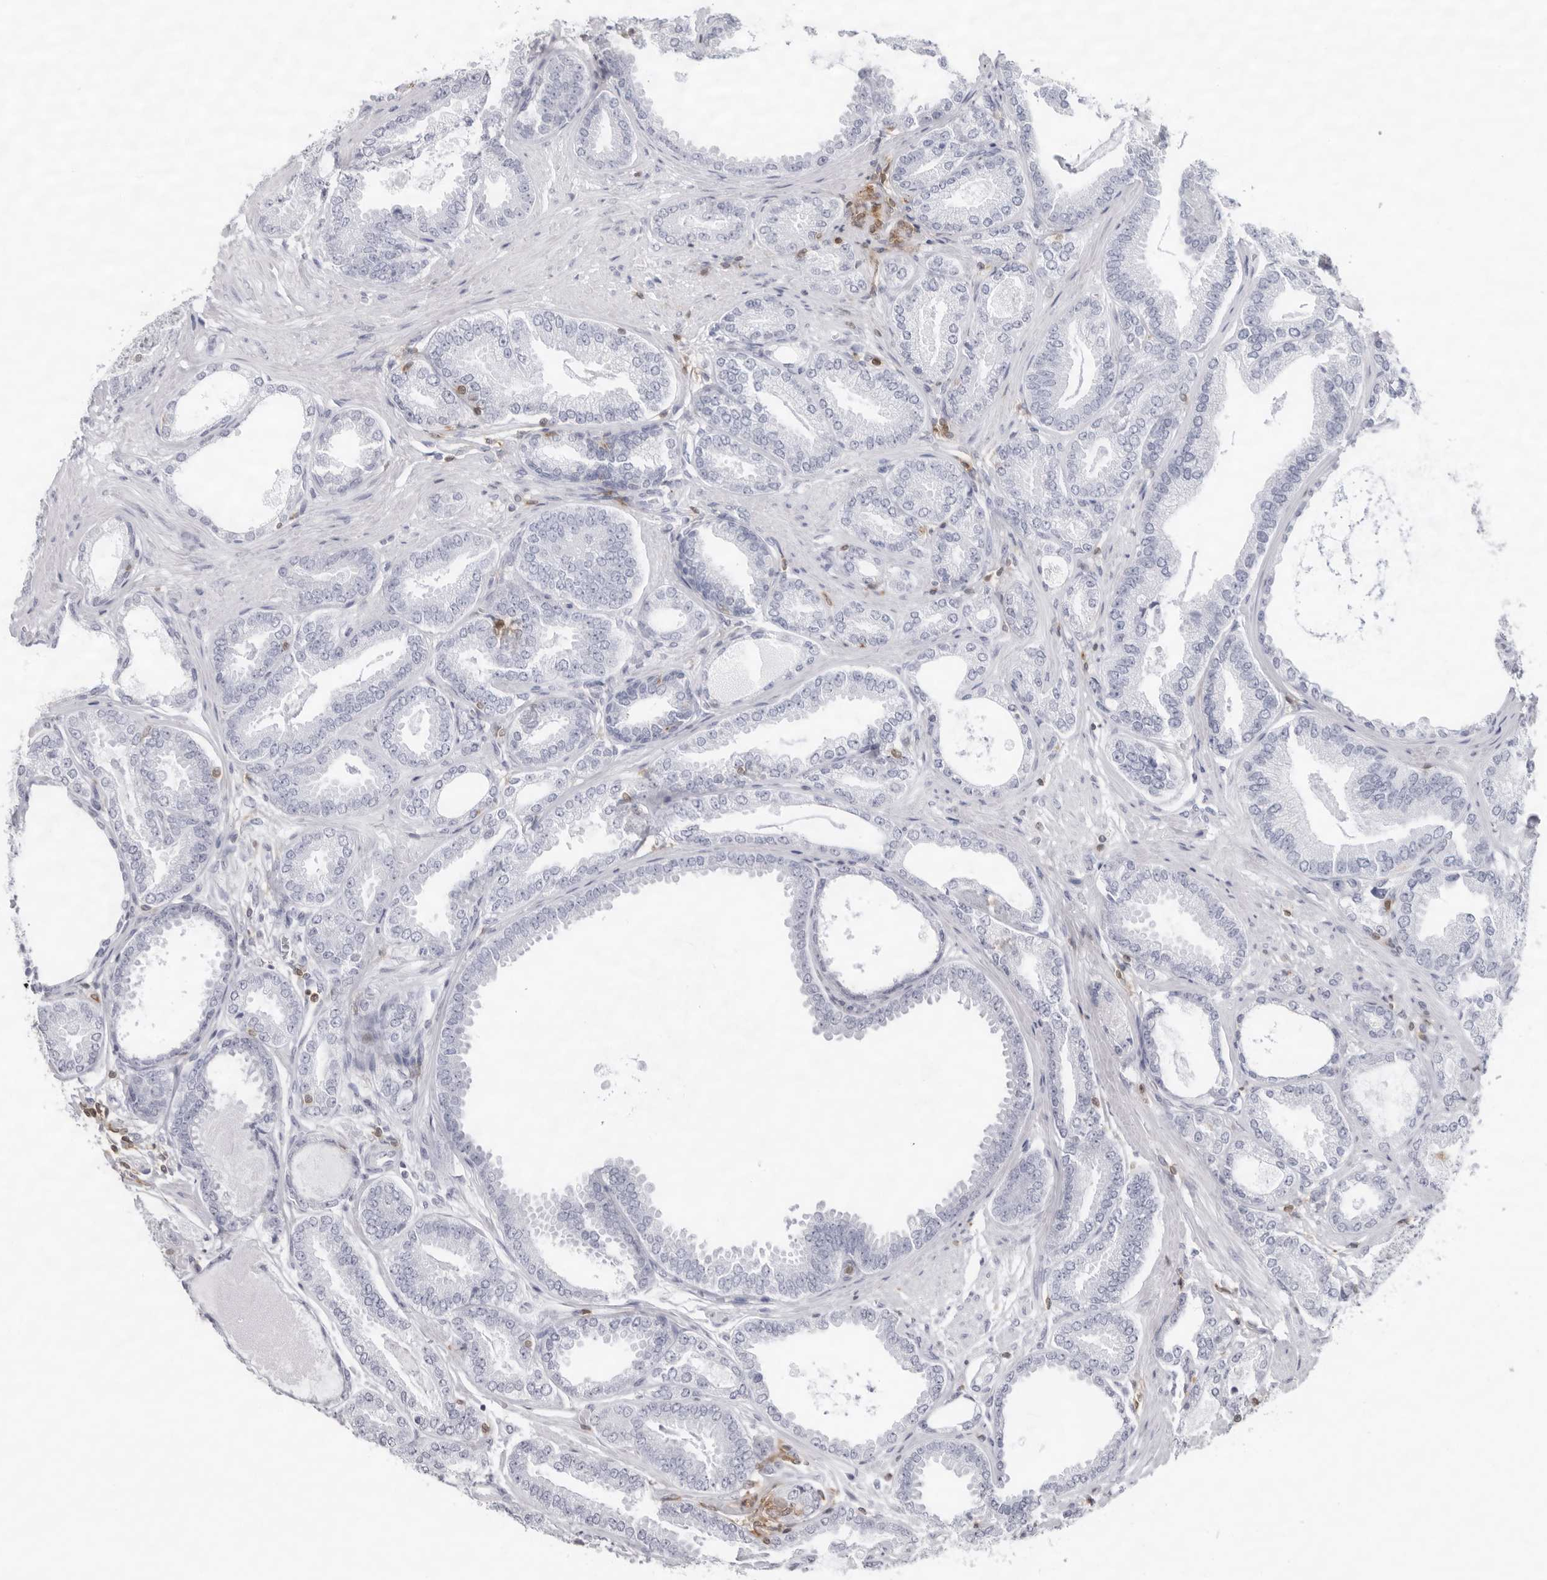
{"staining": {"intensity": "negative", "quantity": "none", "location": "none"}, "tissue": "prostate cancer", "cell_type": "Tumor cells", "image_type": "cancer", "snomed": [{"axis": "morphology", "description": "Adenocarcinoma, Low grade"}, {"axis": "topography", "description": "Prostate"}], "caption": "An immunohistochemistry image of prostate cancer (low-grade adenocarcinoma) is shown. There is no staining in tumor cells of prostate cancer (low-grade adenocarcinoma).", "gene": "FMNL1", "patient": {"sex": "male", "age": 71}}